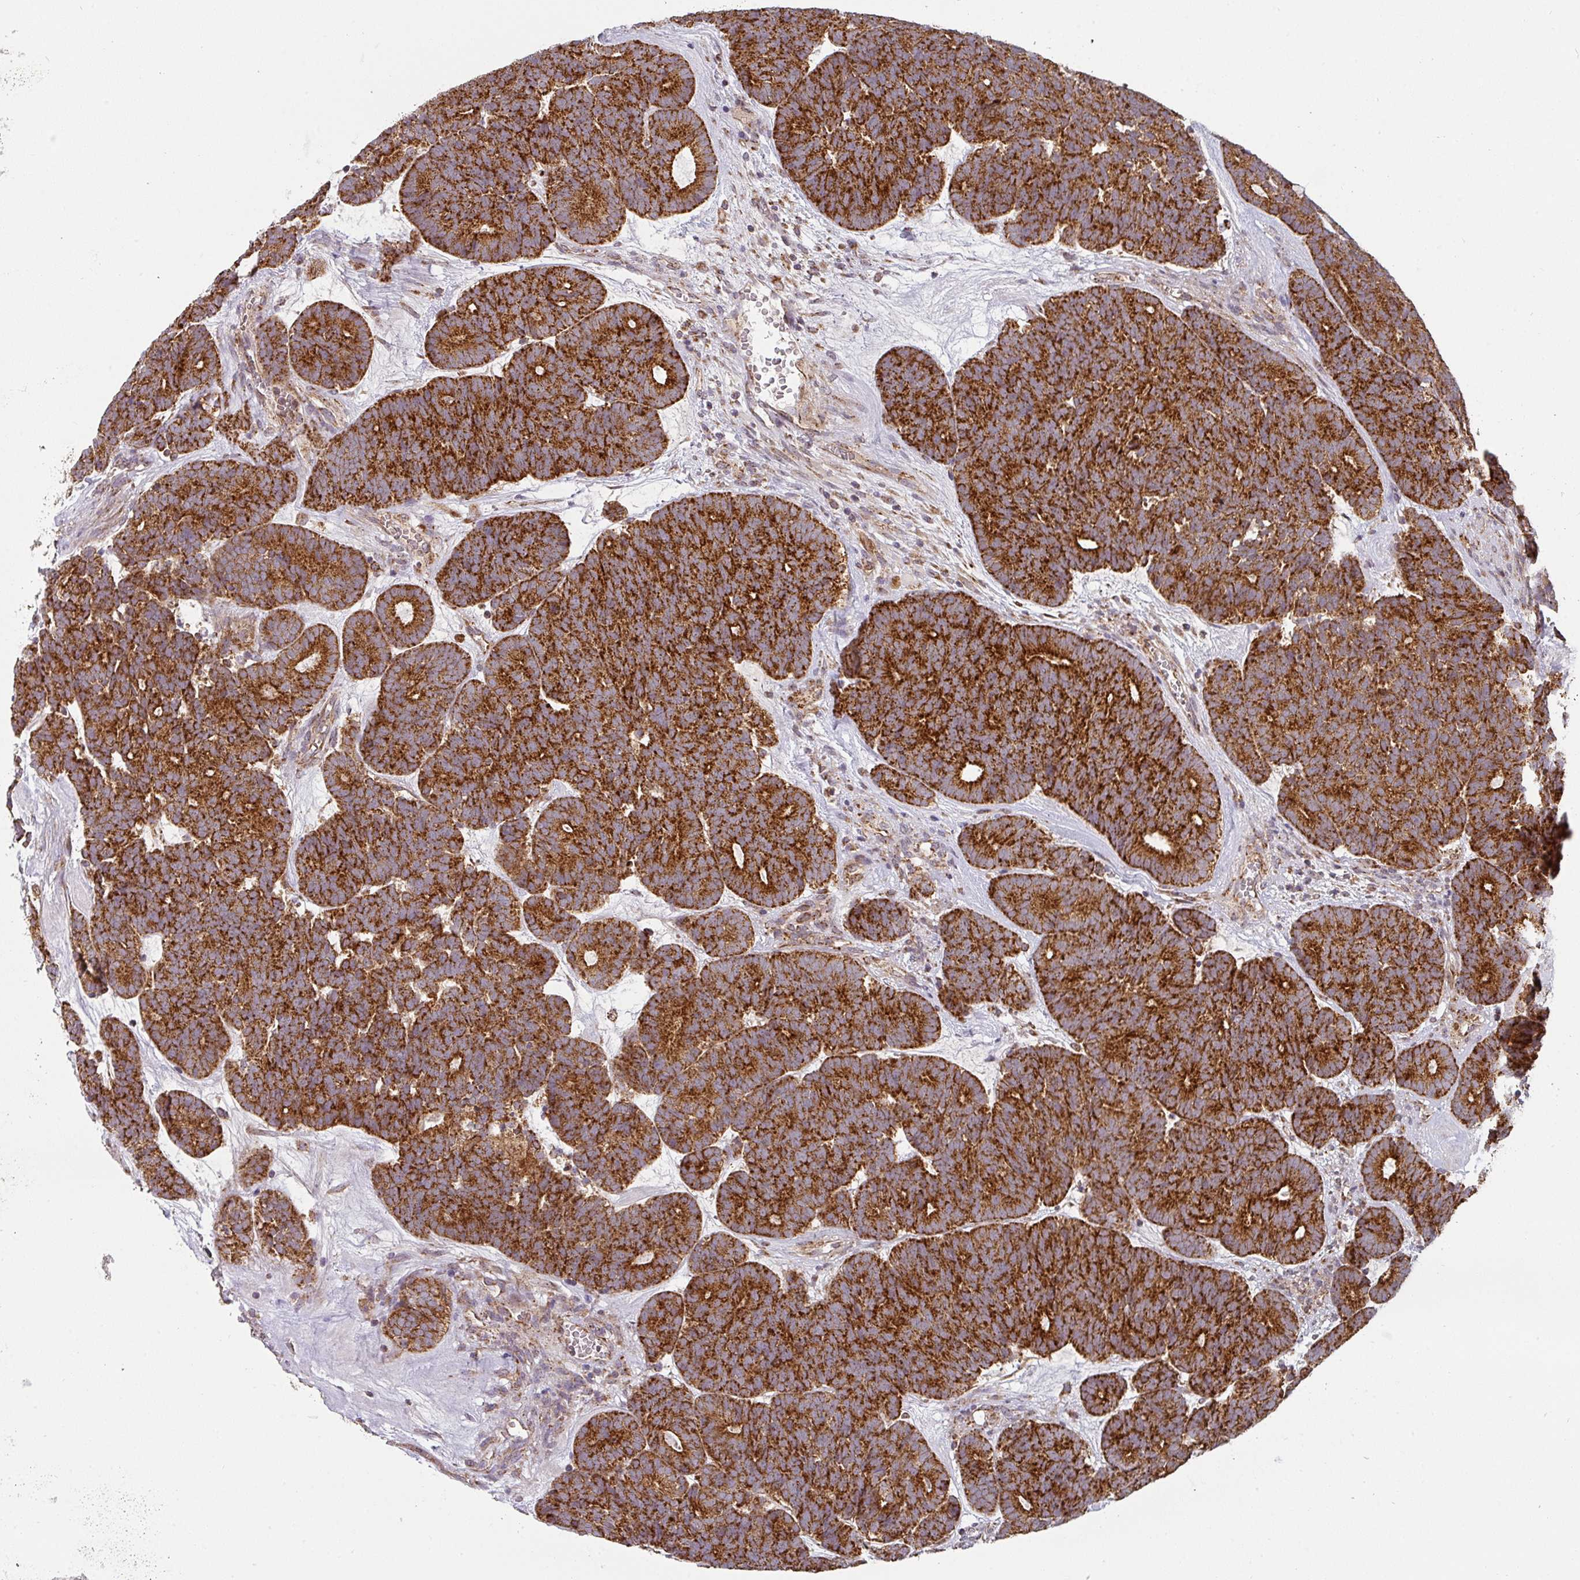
{"staining": {"intensity": "strong", "quantity": ">75%", "location": "cytoplasmic/membranous"}, "tissue": "head and neck cancer", "cell_type": "Tumor cells", "image_type": "cancer", "snomed": [{"axis": "morphology", "description": "Adenocarcinoma, NOS"}, {"axis": "topography", "description": "Head-Neck"}], "caption": "Brown immunohistochemical staining in head and neck cancer (adenocarcinoma) exhibits strong cytoplasmic/membranous staining in about >75% of tumor cells.", "gene": "MRPS16", "patient": {"sex": "female", "age": 81}}